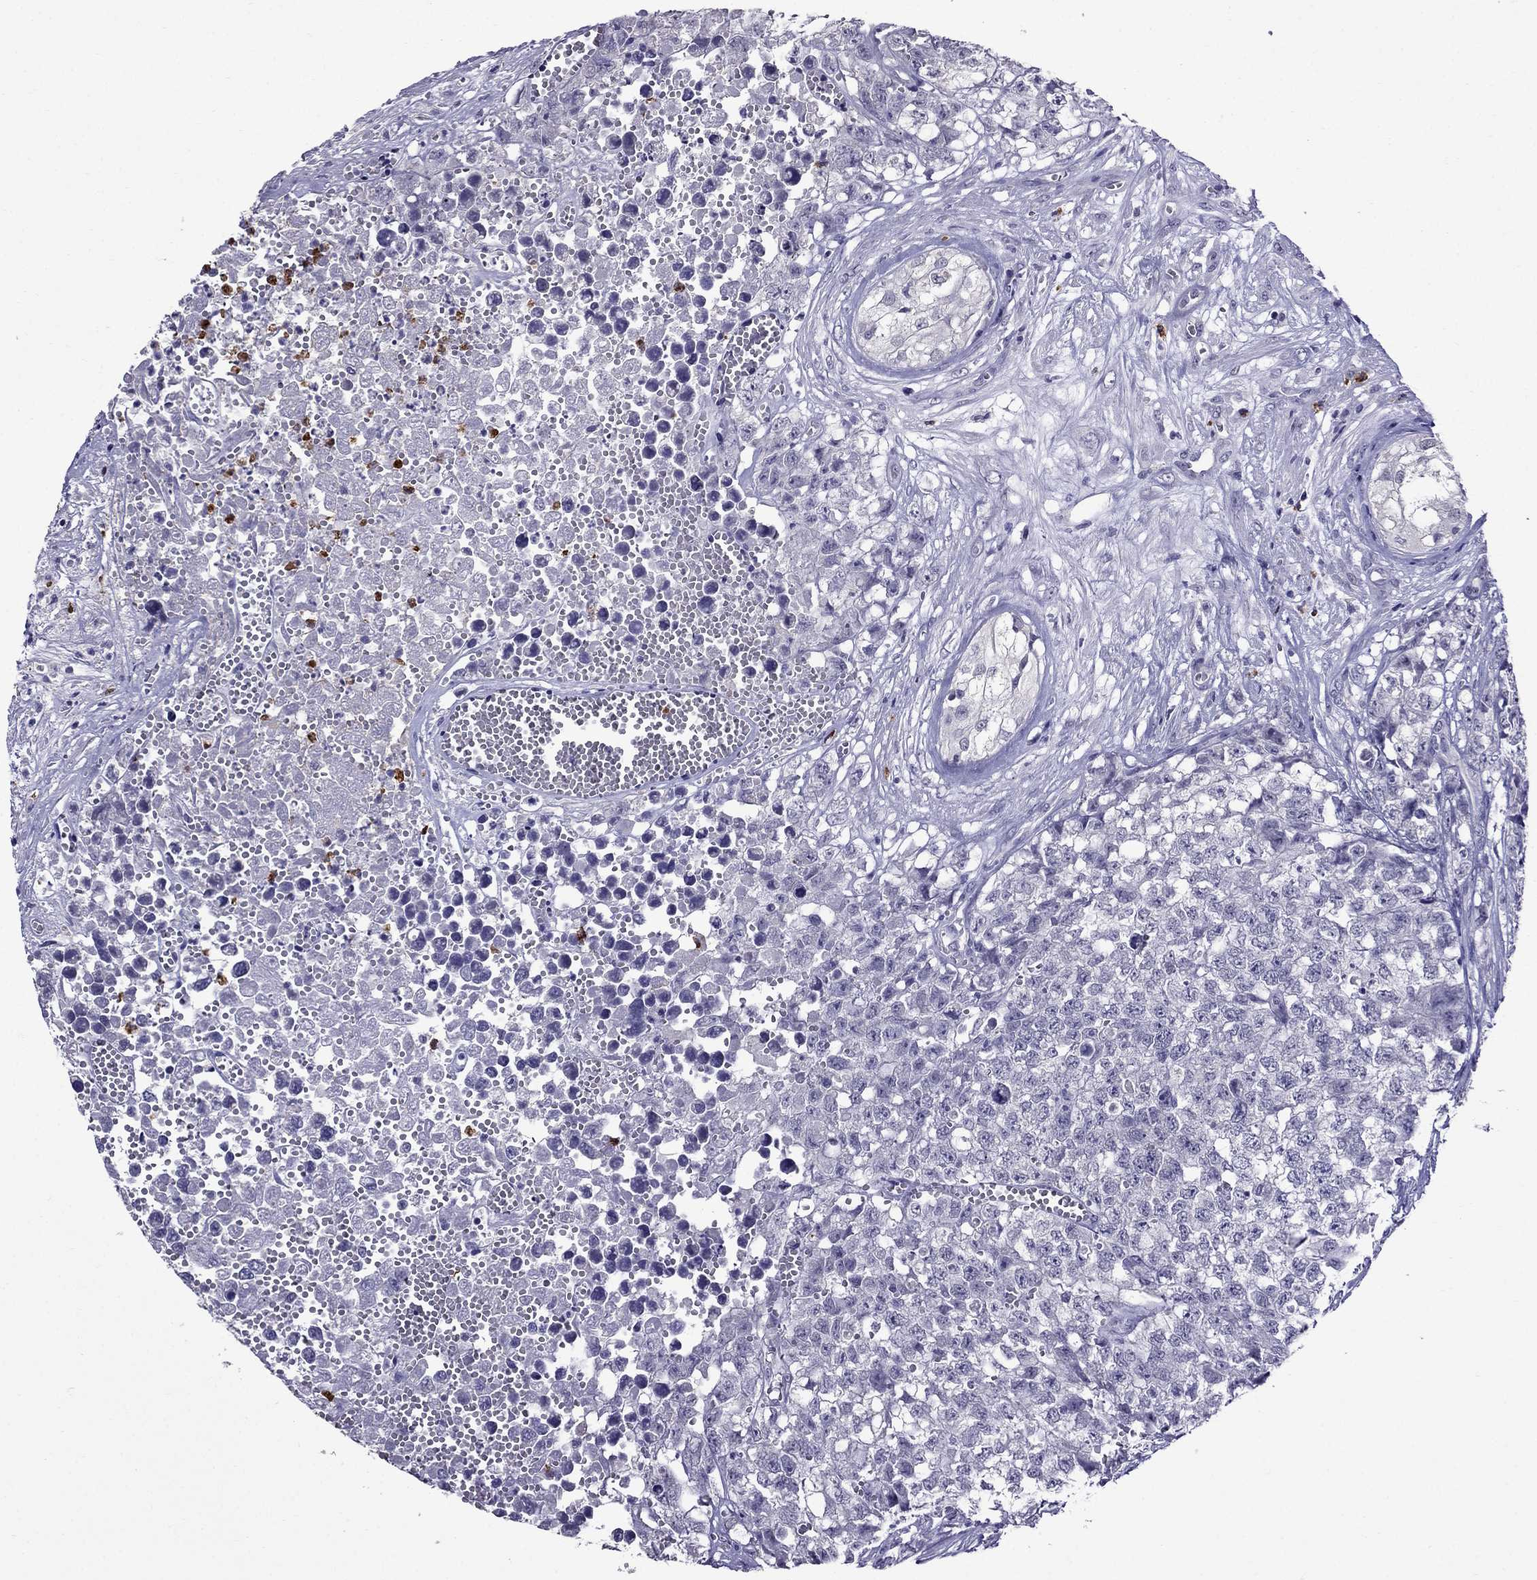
{"staining": {"intensity": "negative", "quantity": "none", "location": "none"}, "tissue": "testis cancer", "cell_type": "Tumor cells", "image_type": "cancer", "snomed": [{"axis": "morphology", "description": "Seminoma, NOS"}, {"axis": "morphology", "description": "Carcinoma, Embryonal, NOS"}, {"axis": "topography", "description": "Testis"}], "caption": "An immunohistochemistry histopathology image of testis cancer (embryonal carcinoma) is shown. There is no staining in tumor cells of testis cancer (embryonal carcinoma).", "gene": "OLFM4", "patient": {"sex": "male", "age": 22}}